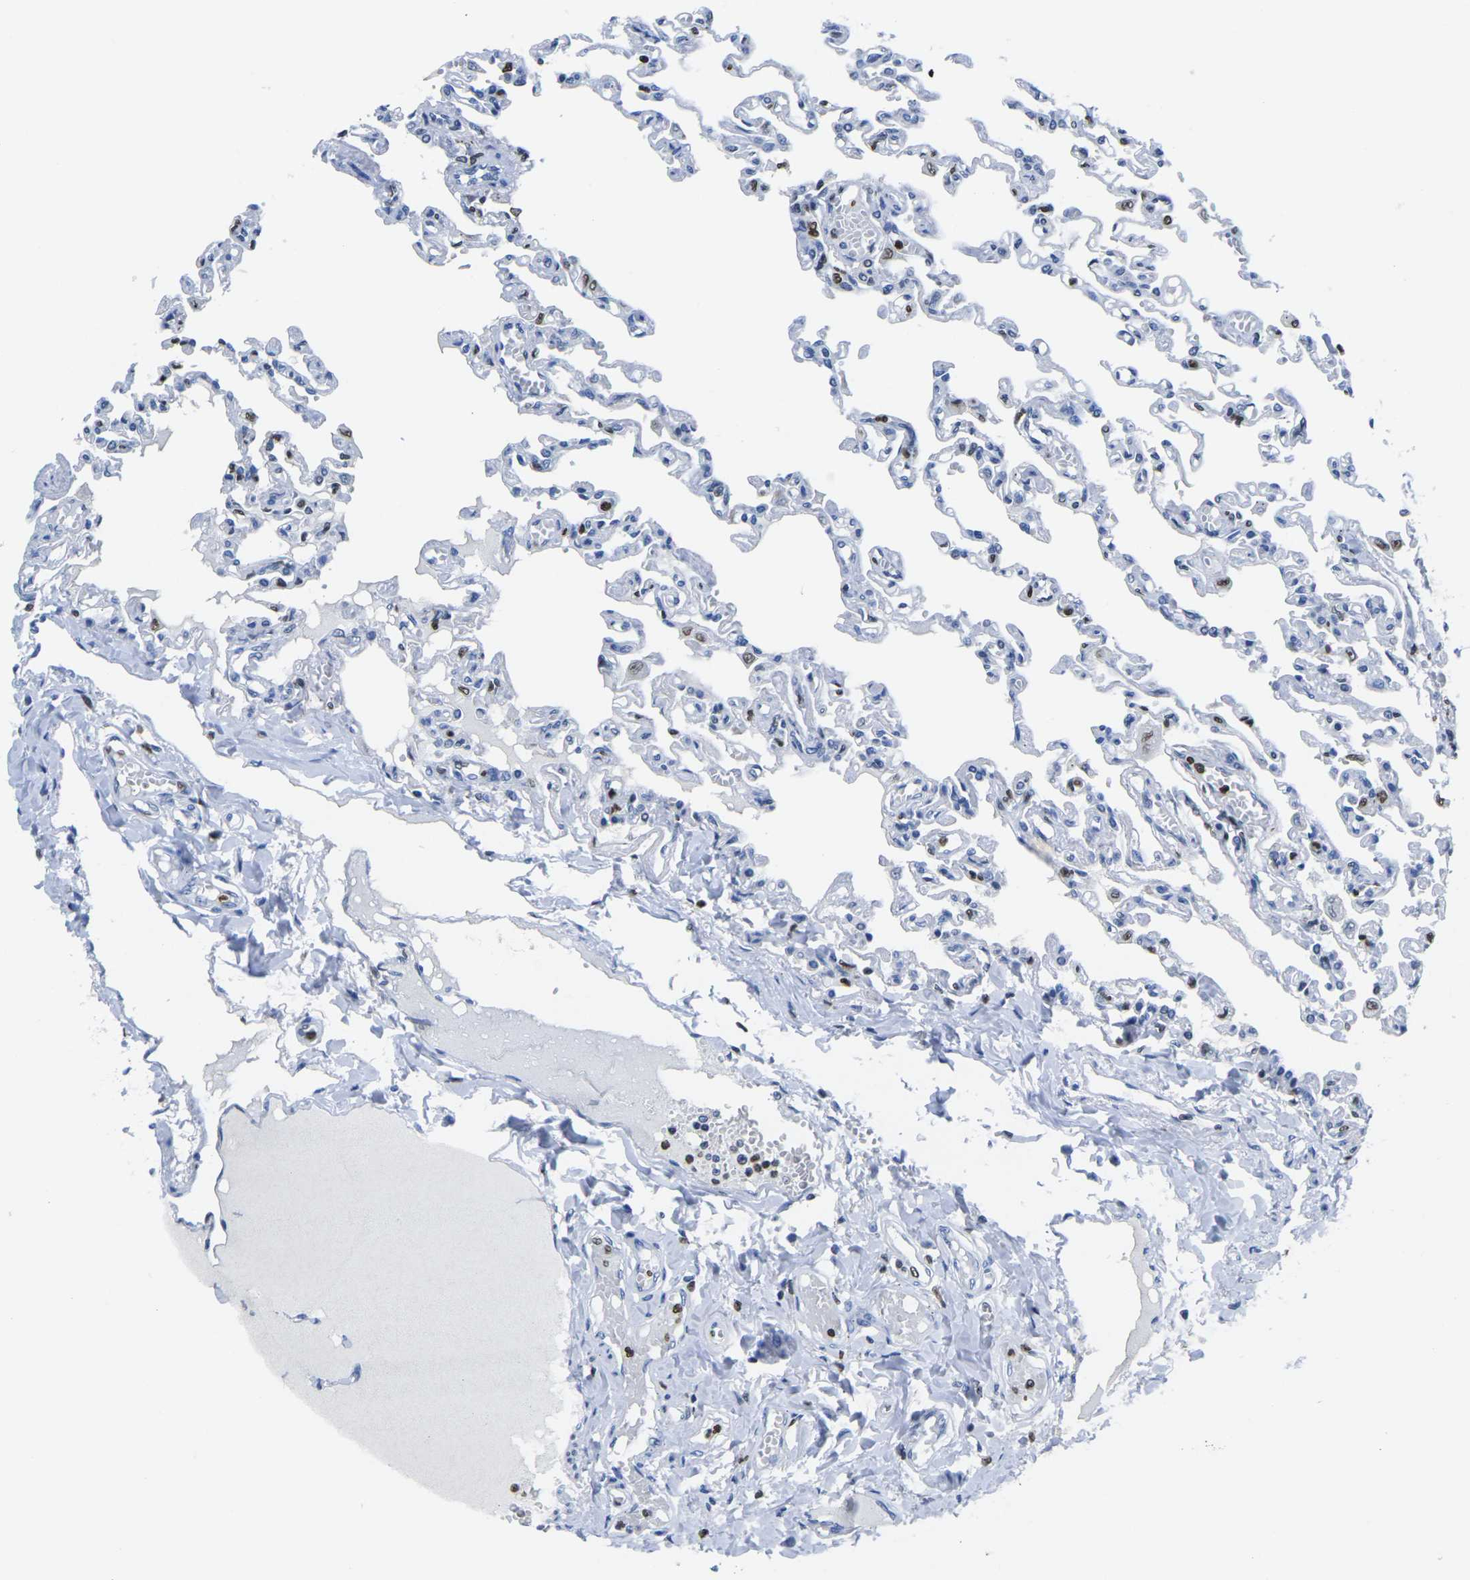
{"staining": {"intensity": "strong", "quantity": "<25%", "location": "nuclear"}, "tissue": "lung", "cell_type": "Alveolar cells", "image_type": "normal", "snomed": [{"axis": "morphology", "description": "Normal tissue, NOS"}, {"axis": "topography", "description": "Lung"}], "caption": "Immunohistochemistry (IHC) micrograph of normal lung: human lung stained using IHC demonstrates medium levels of strong protein expression localized specifically in the nuclear of alveolar cells, appearing as a nuclear brown color.", "gene": "DRAXIN", "patient": {"sex": "male", "age": 21}}